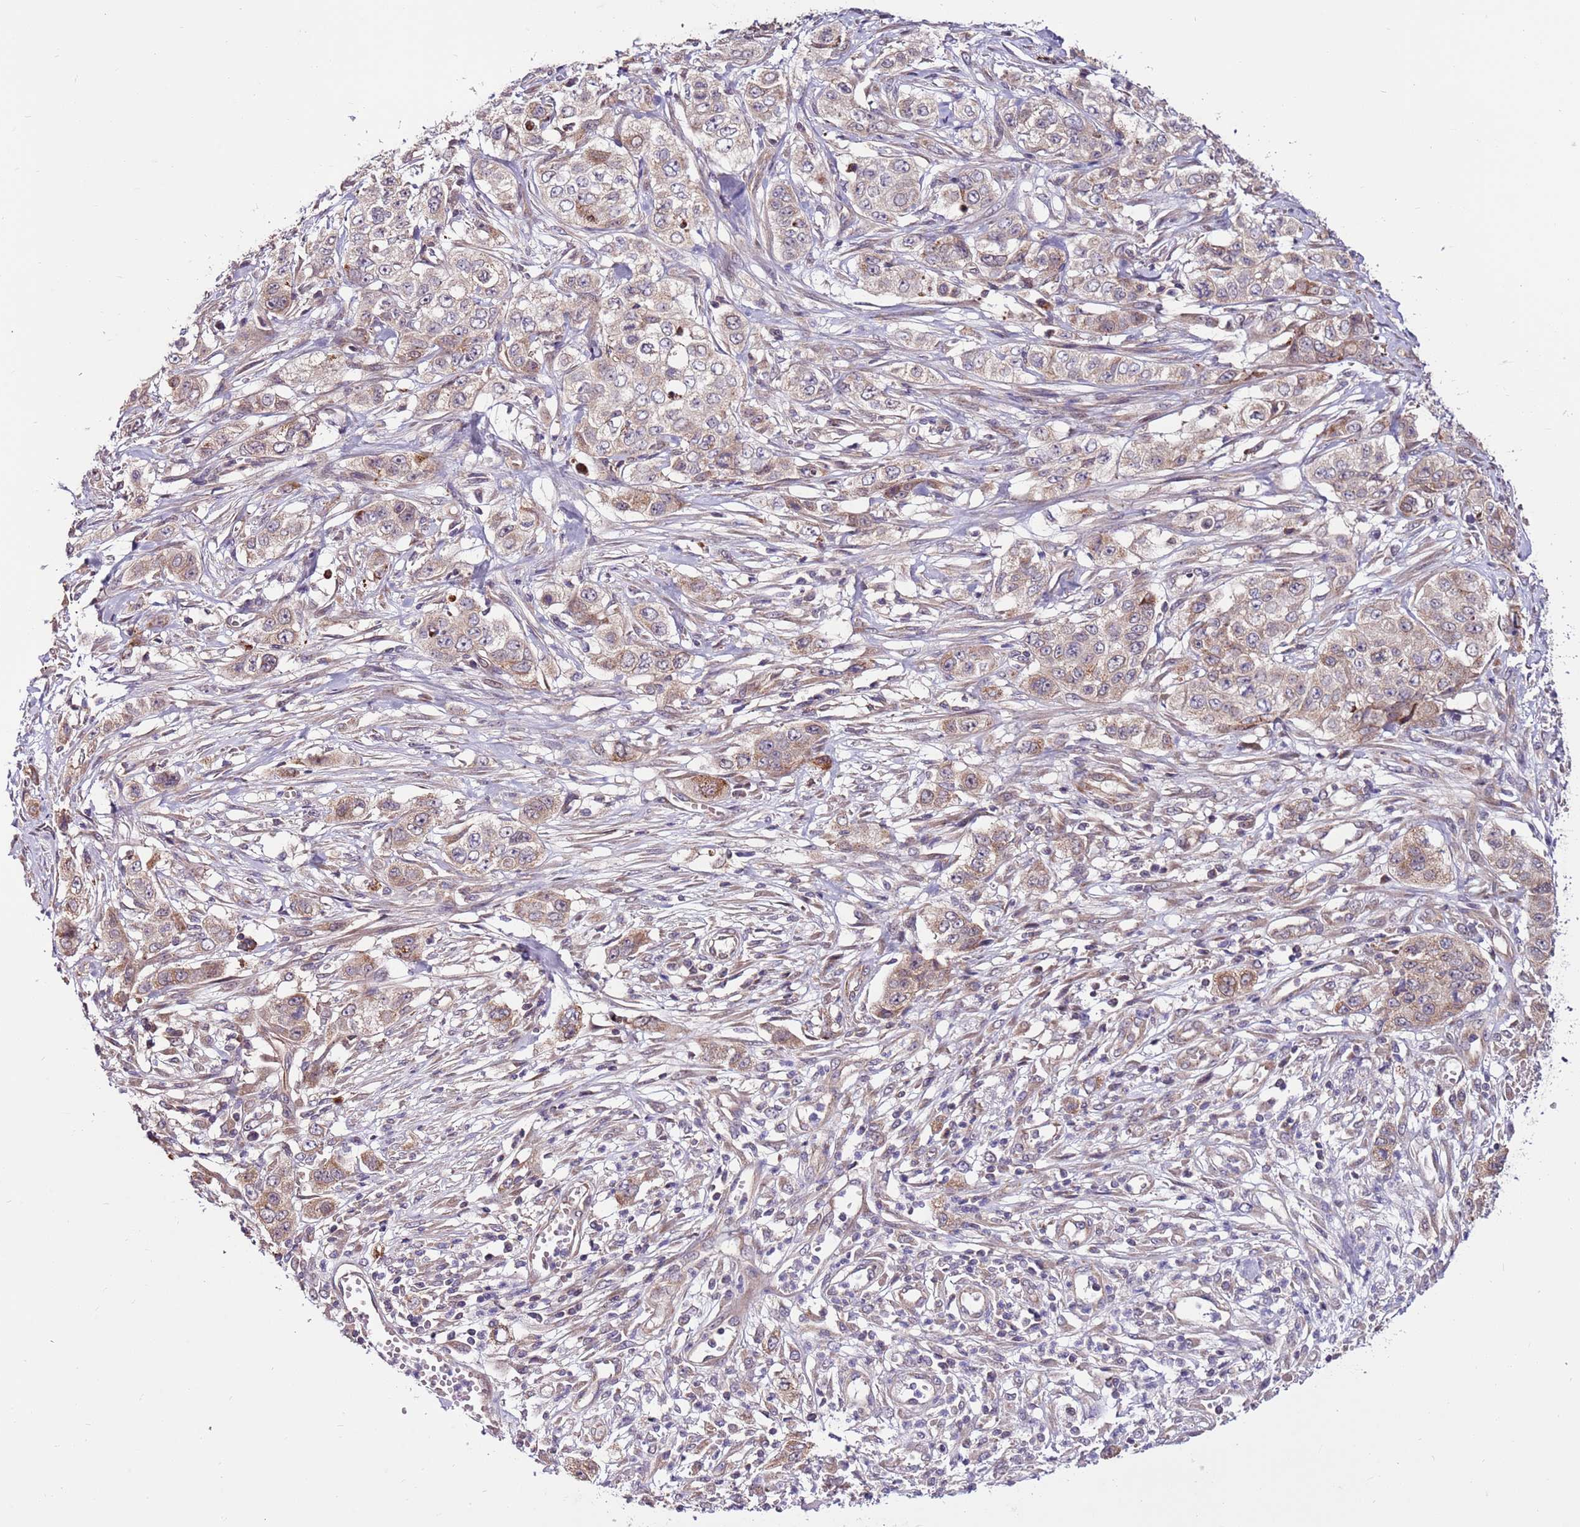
{"staining": {"intensity": "moderate", "quantity": ">75%", "location": "cytoplasmic/membranous"}, "tissue": "stomach cancer", "cell_type": "Tumor cells", "image_type": "cancer", "snomed": [{"axis": "morphology", "description": "Adenocarcinoma, NOS"}, {"axis": "topography", "description": "Stomach, upper"}], "caption": "Immunohistochemical staining of stomach adenocarcinoma displays medium levels of moderate cytoplasmic/membranous protein staining in approximately >75% of tumor cells. The staining is performed using DAB brown chromogen to label protein expression. The nuclei are counter-stained blue using hematoxylin.", "gene": "SMG1", "patient": {"sex": "male", "age": 62}}